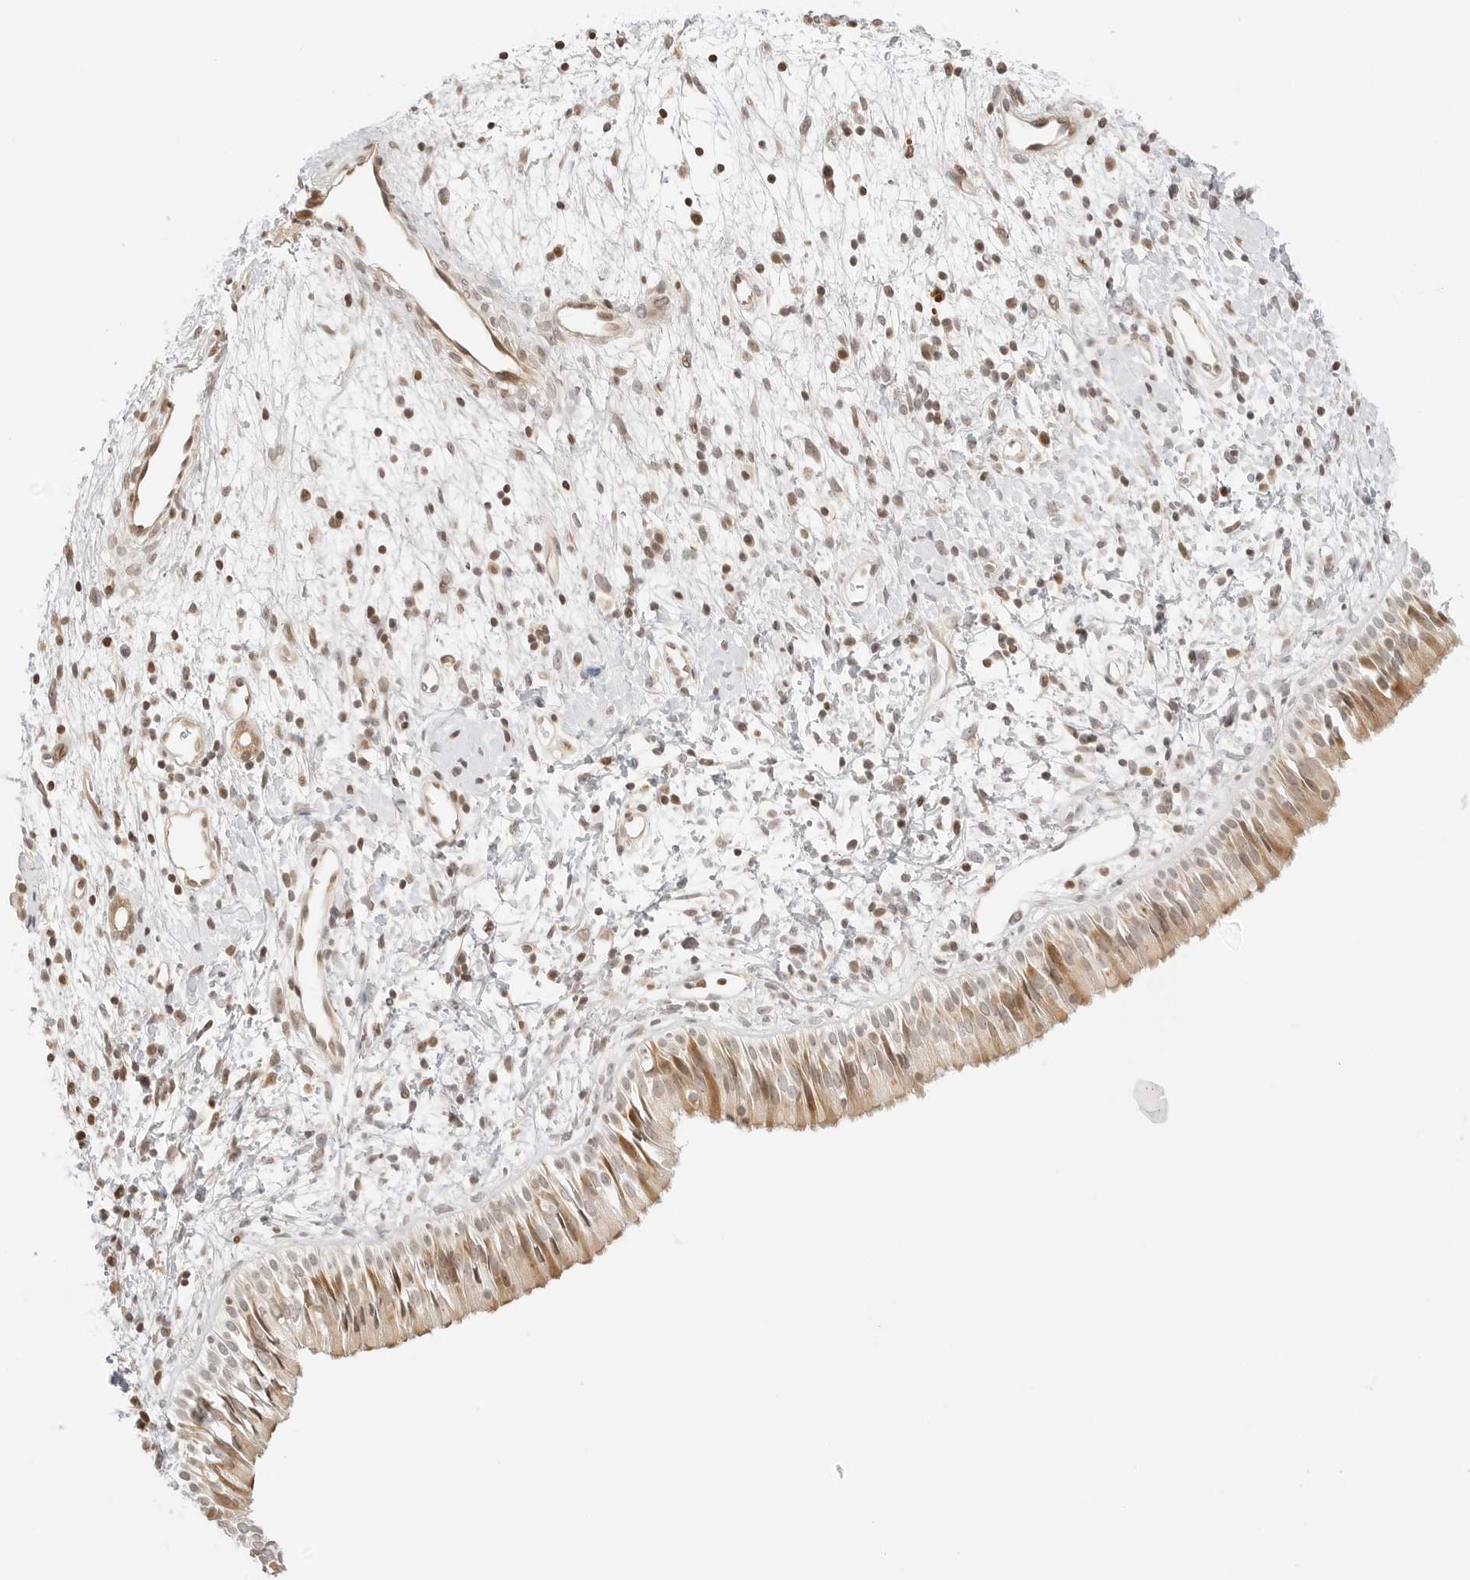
{"staining": {"intensity": "moderate", "quantity": ">75%", "location": "cytoplasmic/membranous,nuclear"}, "tissue": "nasopharynx", "cell_type": "Respiratory epithelial cells", "image_type": "normal", "snomed": [{"axis": "morphology", "description": "Normal tissue, NOS"}, {"axis": "topography", "description": "Nasopharynx"}], "caption": "Protein expression by IHC reveals moderate cytoplasmic/membranous,nuclear staining in about >75% of respiratory epithelial cells in unremarkable nasopharynx.", "gene": "RPS6KL1", "patient": {"sex": "male", "age": 22}}